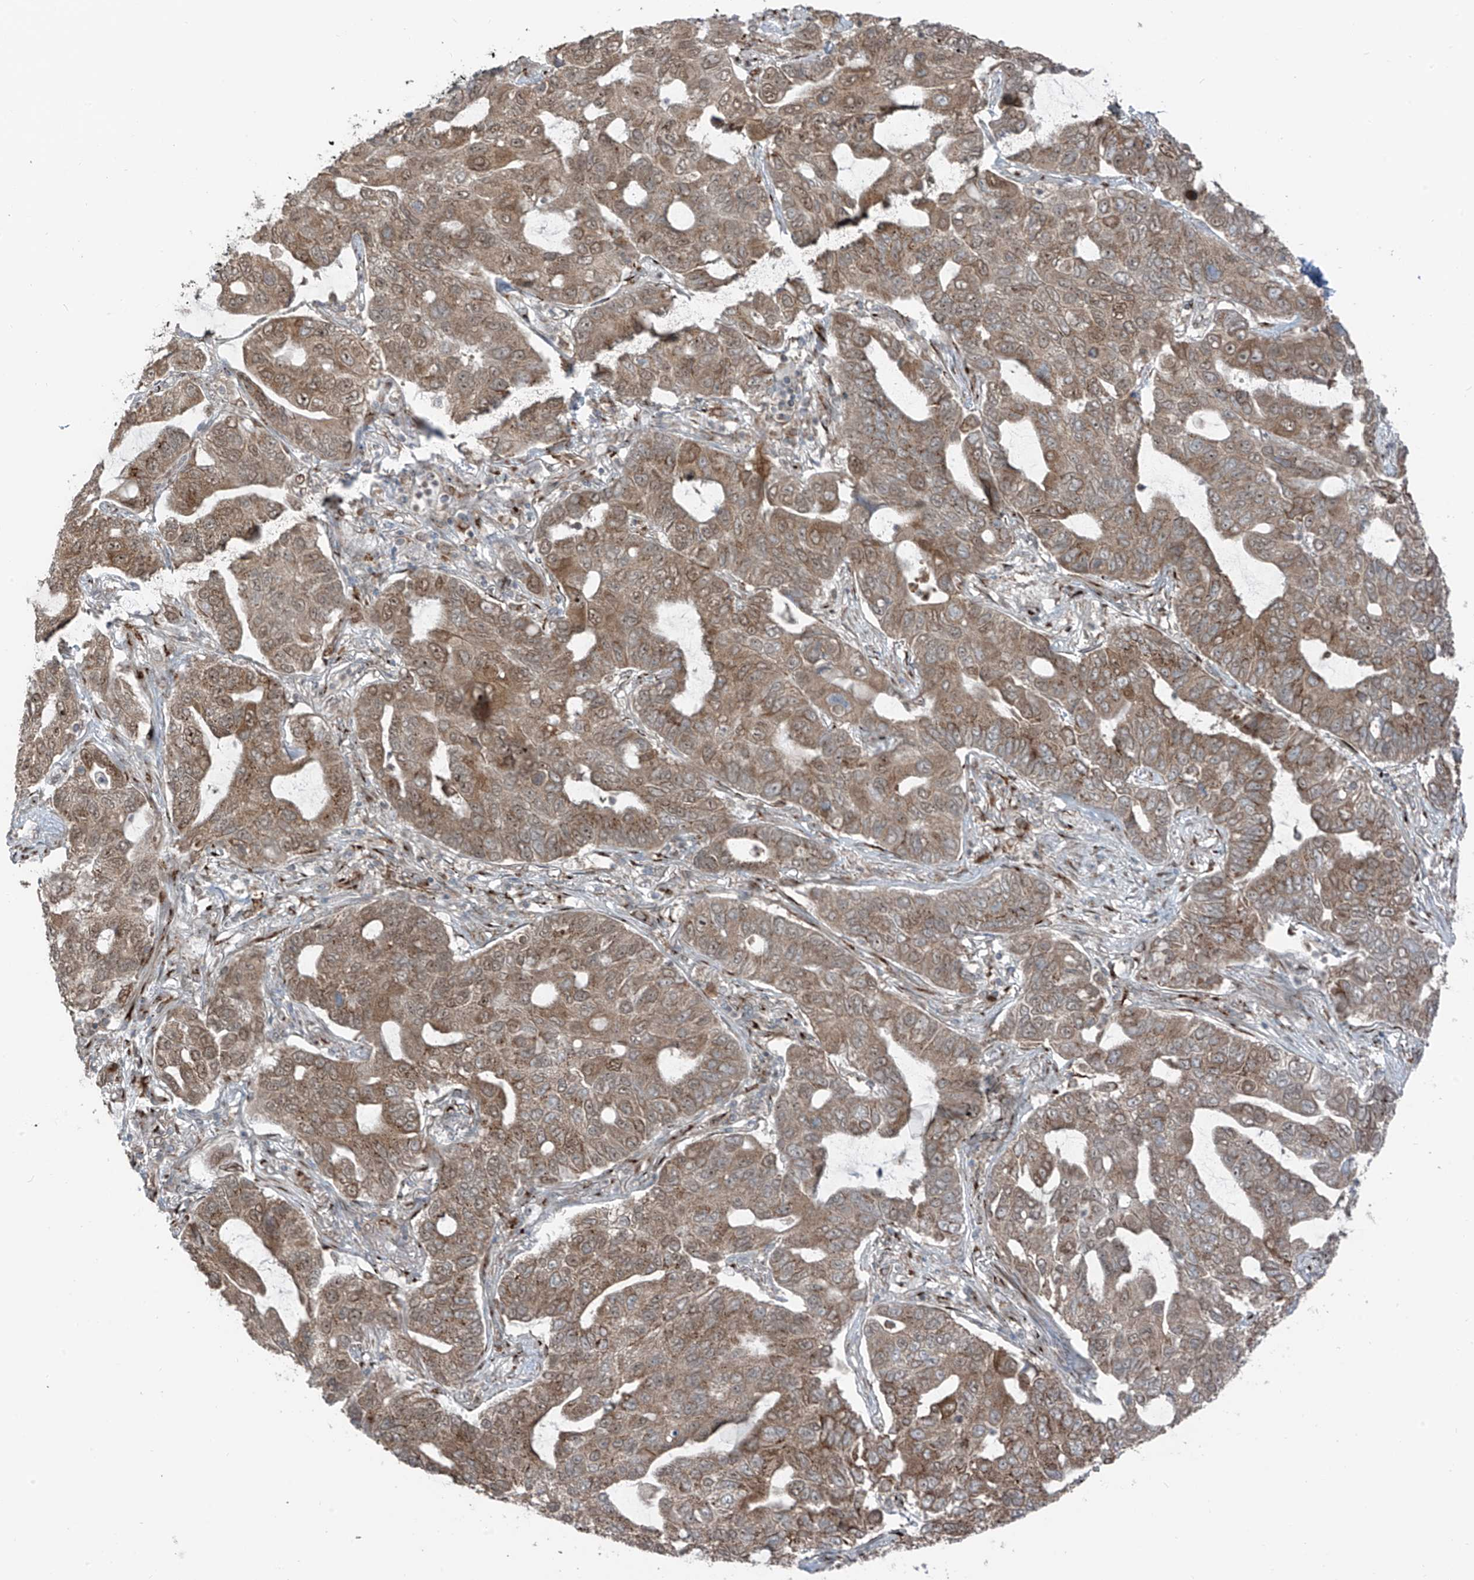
{"staining": {"intensity": "moderate", "quantity": ">75%", "location": "cytoplasmic/membranous,nuclear"}, "tissue": "lung cancer", "cell_type": "Tumor cells", "image_type": "cancer", "snomed": [{"axis": "morphology", "description": "Adenocarcinoma, NOS"}, {"axis": "topography", "description": "Lung"}], "caption": "An image showing moderate cytoplasmic/membranous and nuclear staining in approximately >75% of tumor cells in lung cancer, as visualized by brown immunohistochemical staining.", "gene": "ERLEC1", "patient": {"sex": "male", "age": 64}}